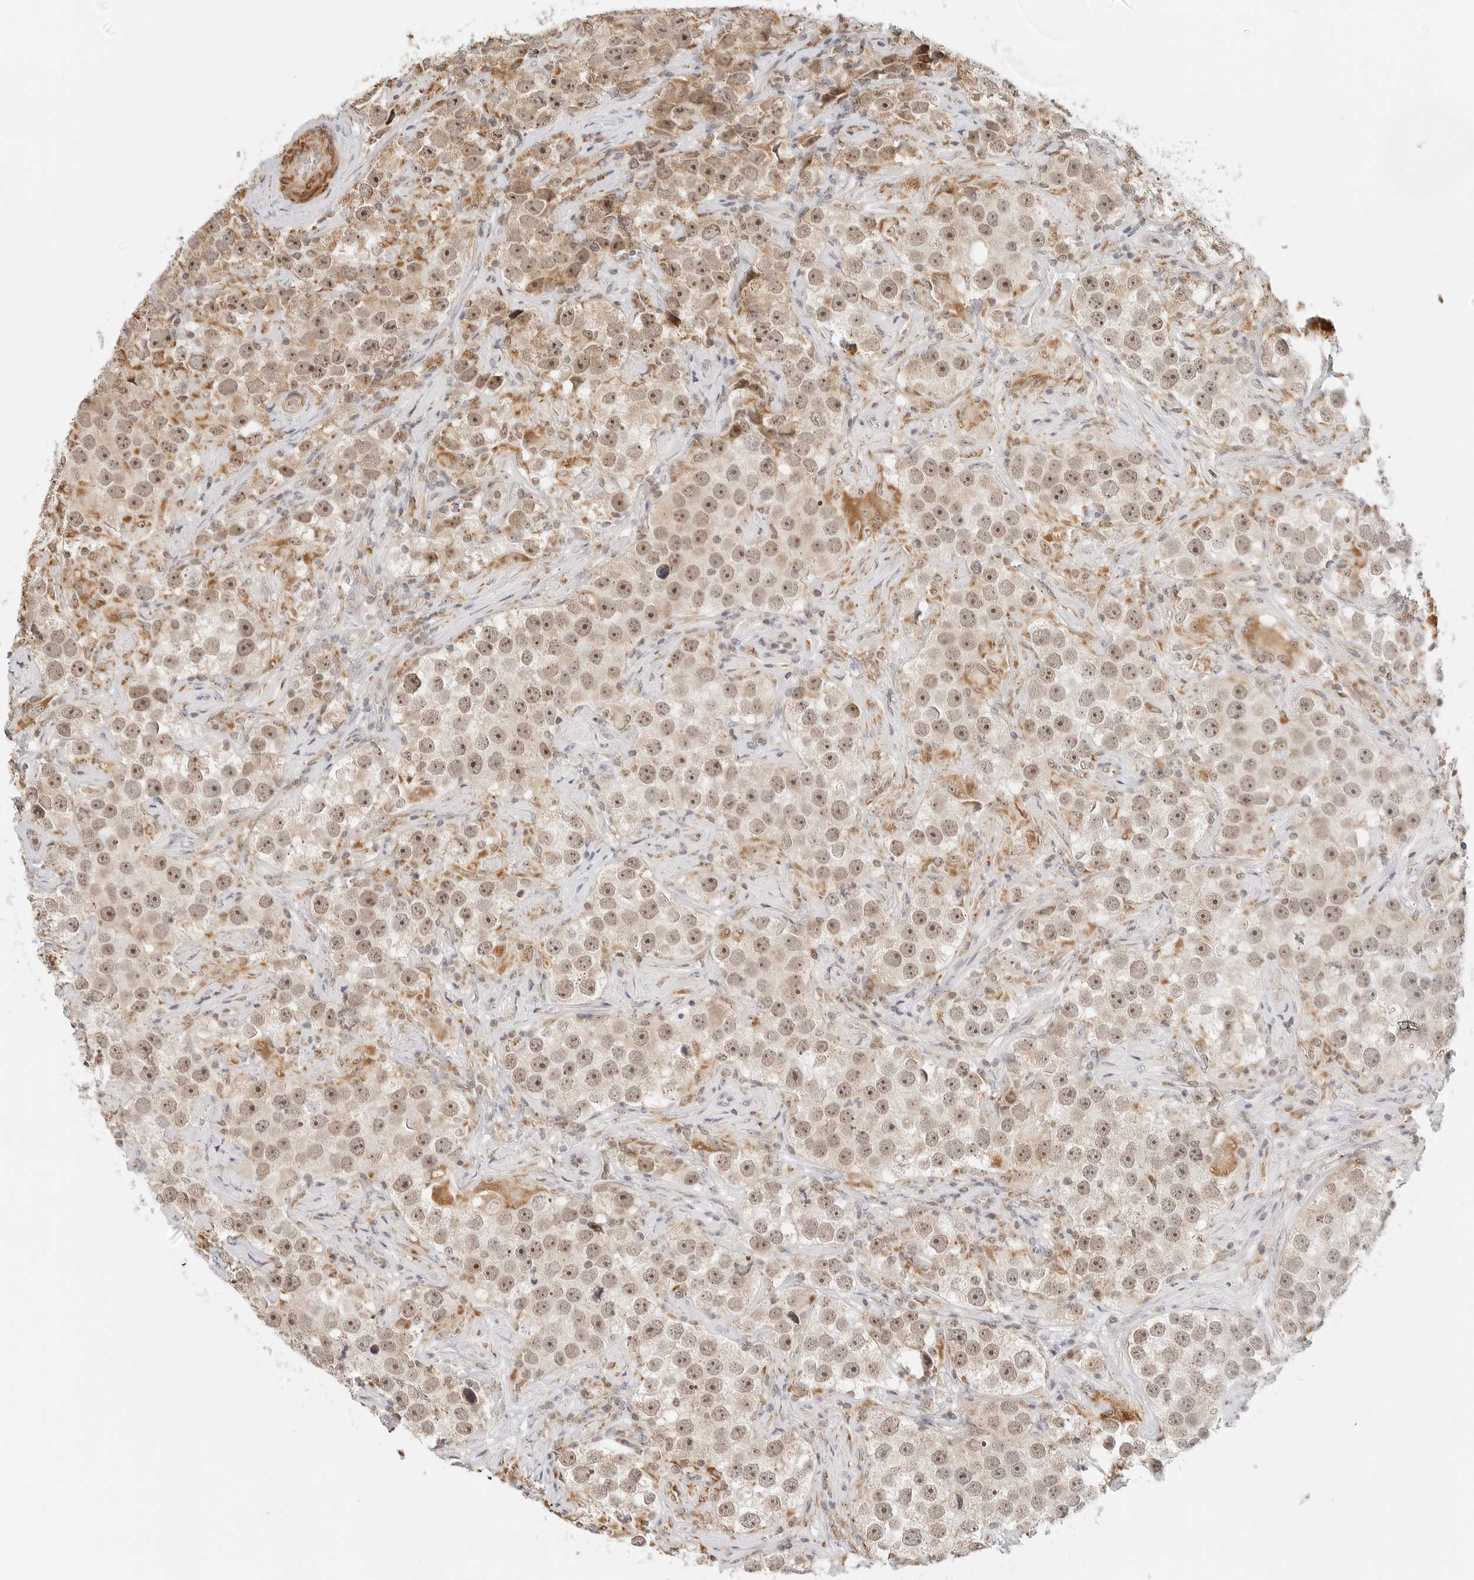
{"staining": {"intensity": "moderate", "quantity": ">75%", "location": "cytoplasmic/membranous,nuclear"}, "tissue": "testis cancer", "cell_type": "Tumor cells", "image_type": "cancer", "snomed": [{"axis": "morphology", "description": "Seminoma, NOS"}, {"axis": "topography", "description": "Testis"}], "caption": "Tumor cells display medium levels of moderate cytoplasmic/membranous and nuclear staining in approximately >75% of cells in testis cancer.", "gene": "GORAB", "patient": {"sex": "male", "age": 49}}